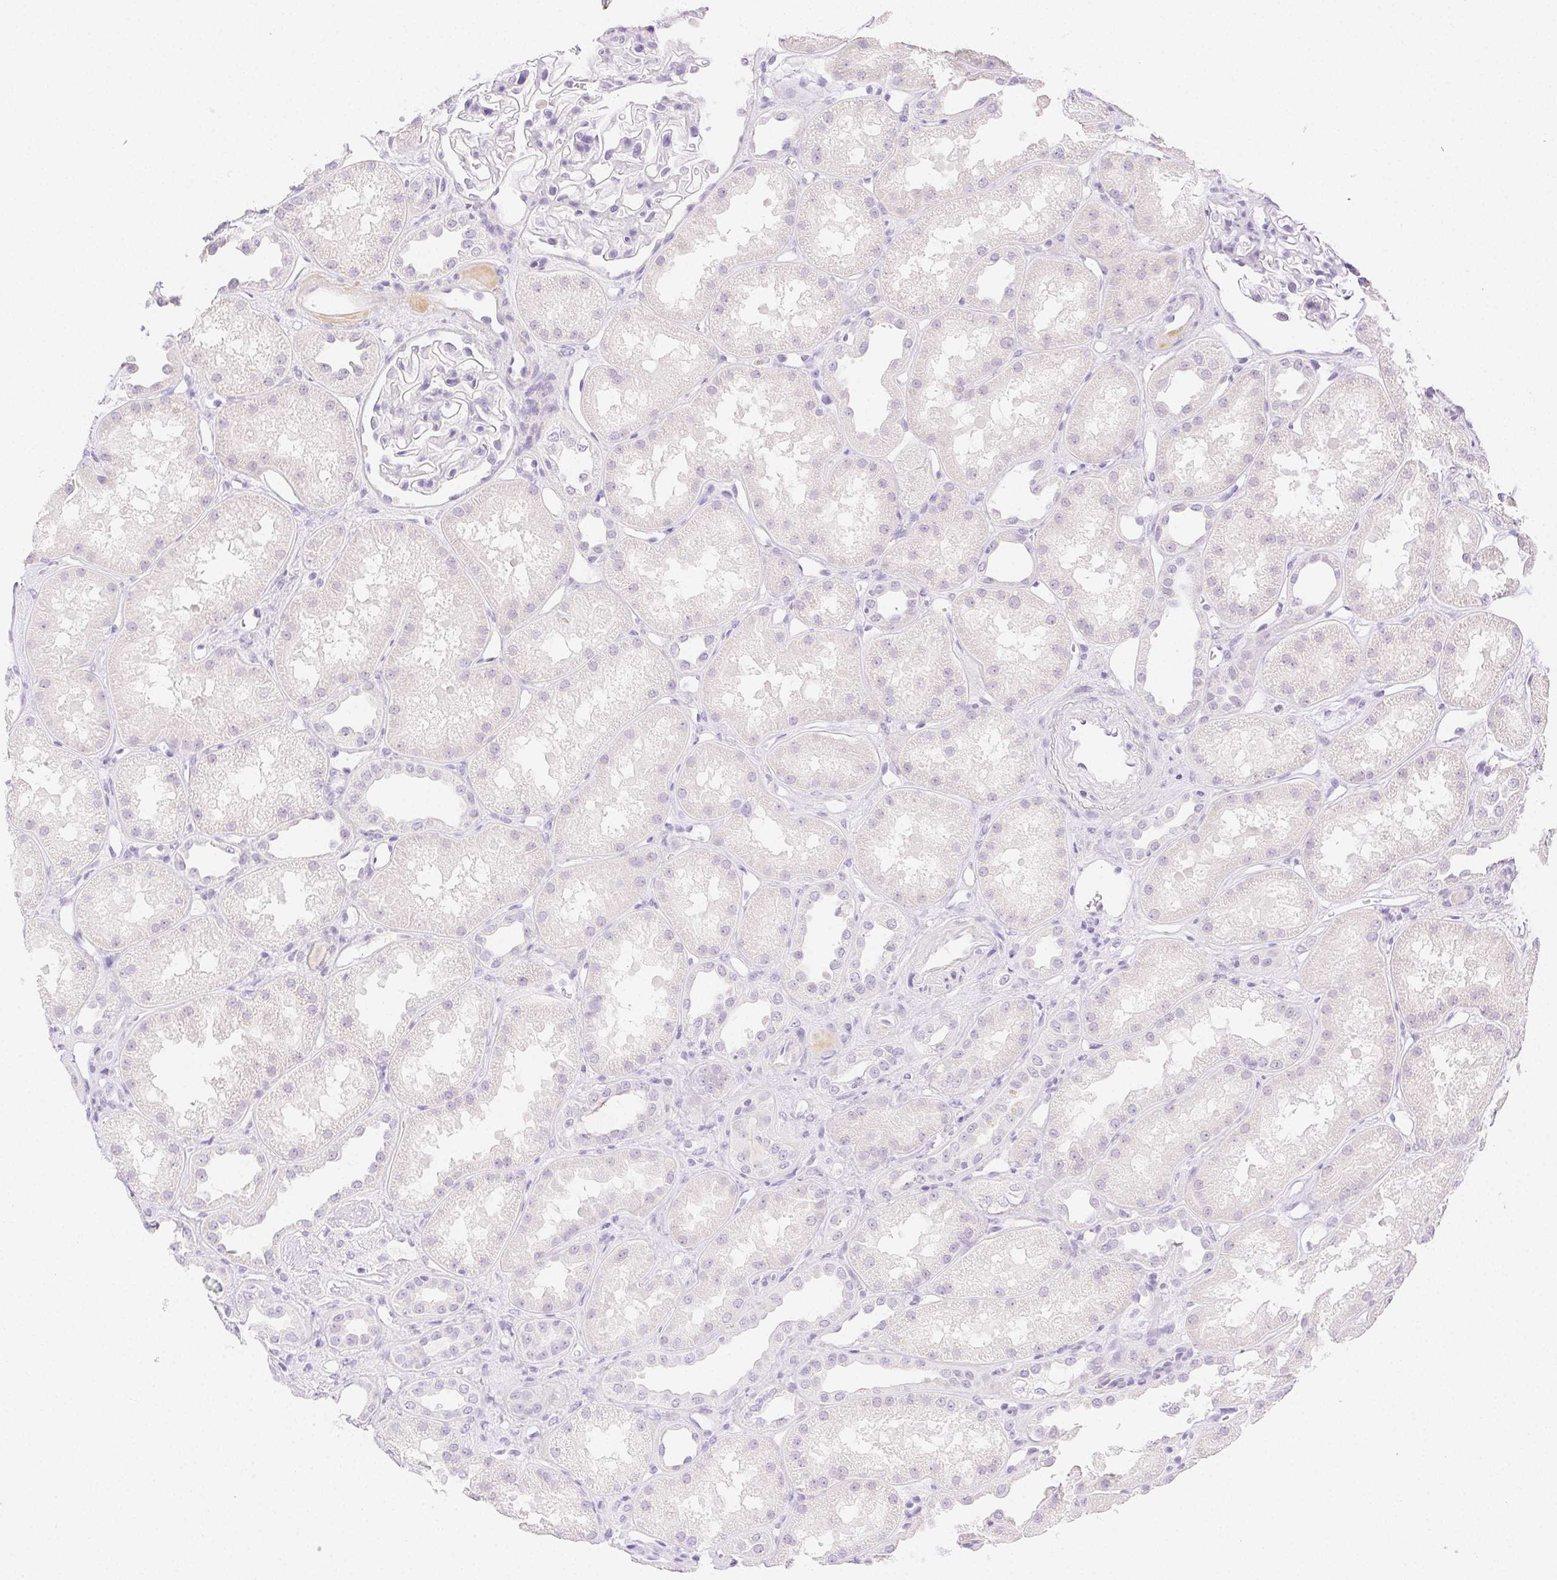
{"staining": {"intensity": "negative", "quantity": "none", "location": "none"}, "tissue": "kidney", "cell_type": "Cells in glomeruli", "image_type": "normal", "snomed": [{"axis": "morphology", "description": "Normal tissue, NOS"}, {"axis": "topography", "description": "Kidney"}], "caption": "IHC micrograph of benign human kidney stained for a protein (brown), which reveals no staining in cells in glomeruli.", "gene": "SPACA4", "patient": {"sex": "male", "age": 61}}